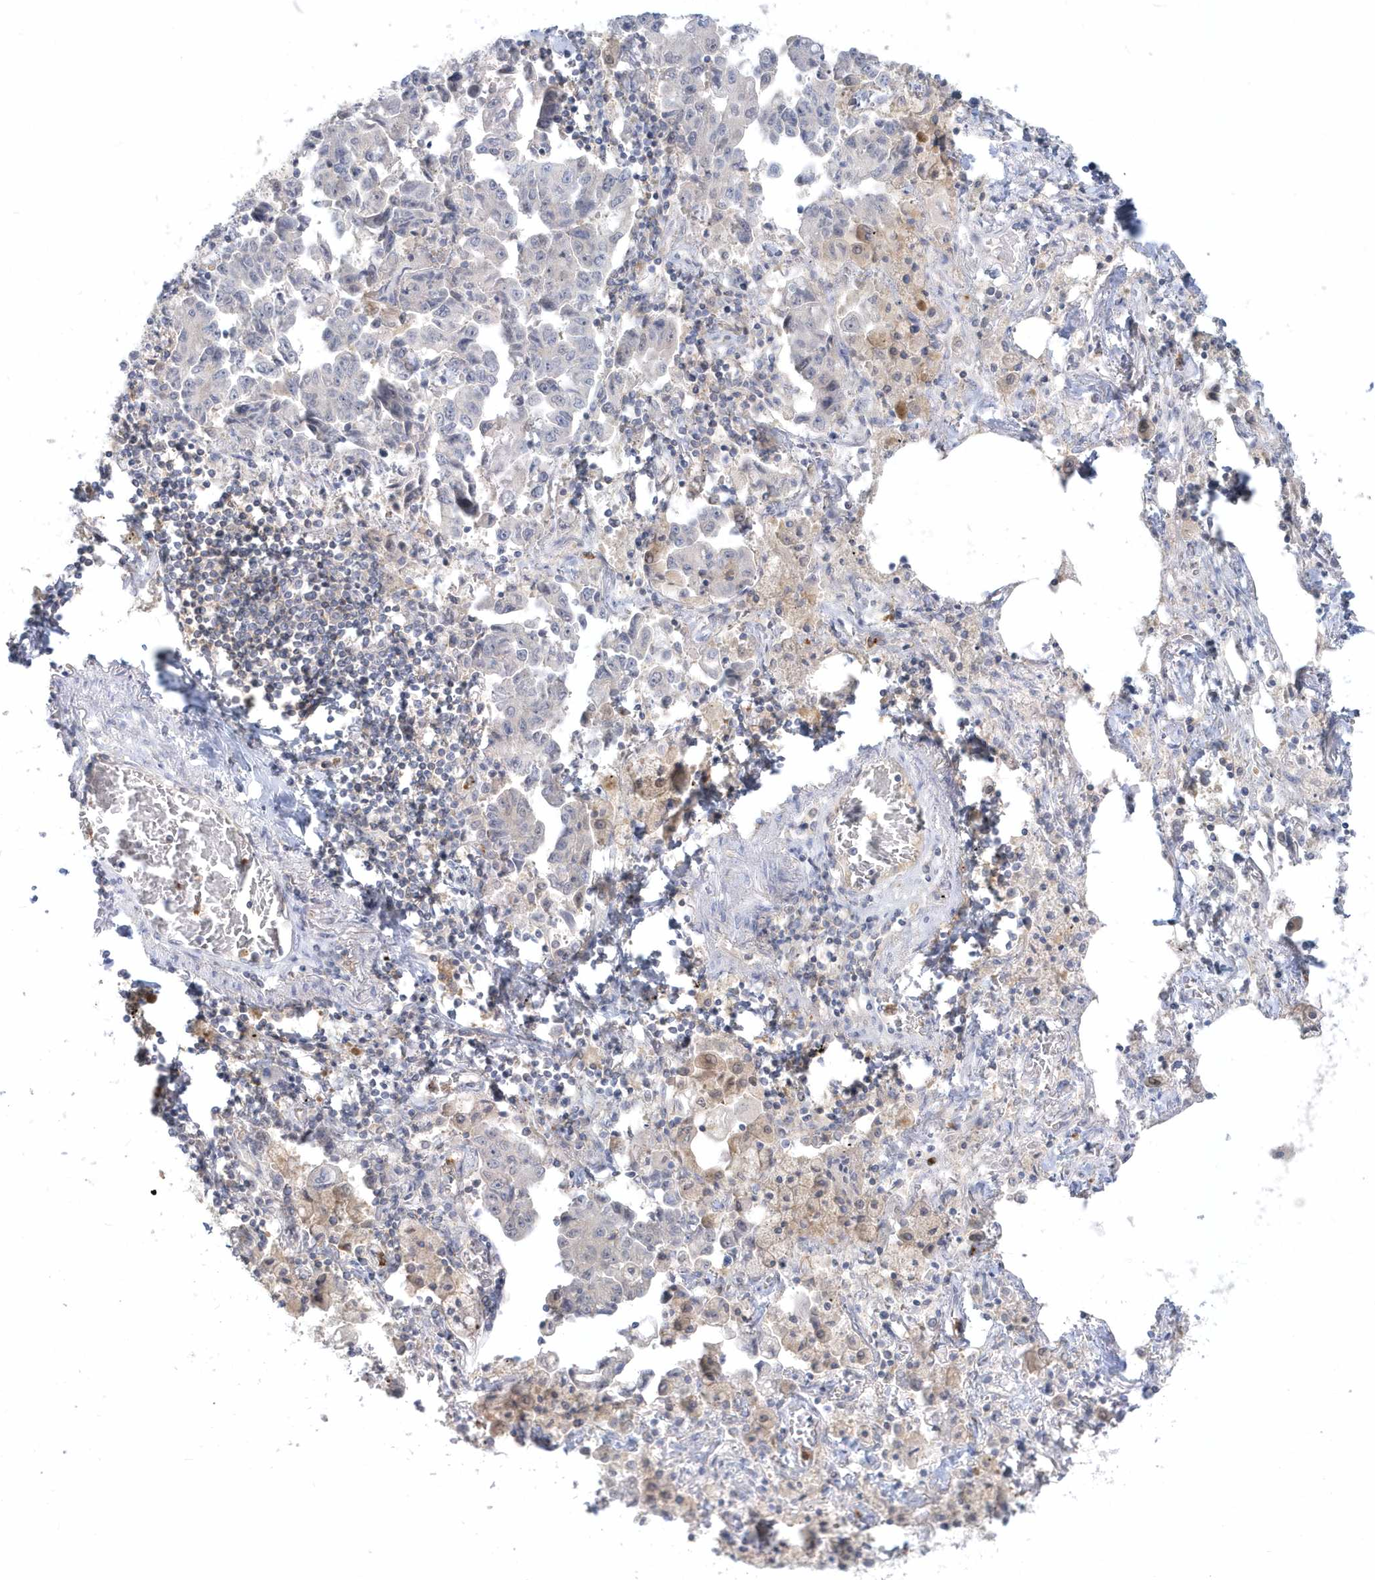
{"staining": {"intensity": "negative", "quantity": "none", "location": "none"}, "tissue": "lung cancer", "cell_type": "Tumor cells", "image_type": "cancer", "snomed": [{"axis": "morphology", "description": "Adenocarcinoma, NOS"}, {"axis": "topography", "description": "Lung"}], "caption": "Human lung cancer (adenocarcinoma) stained for a protein using IHC demonstrates no positivity in tumor cells.", "gene": "RNF7", "patient": {"sex": "female", "age": 51}}